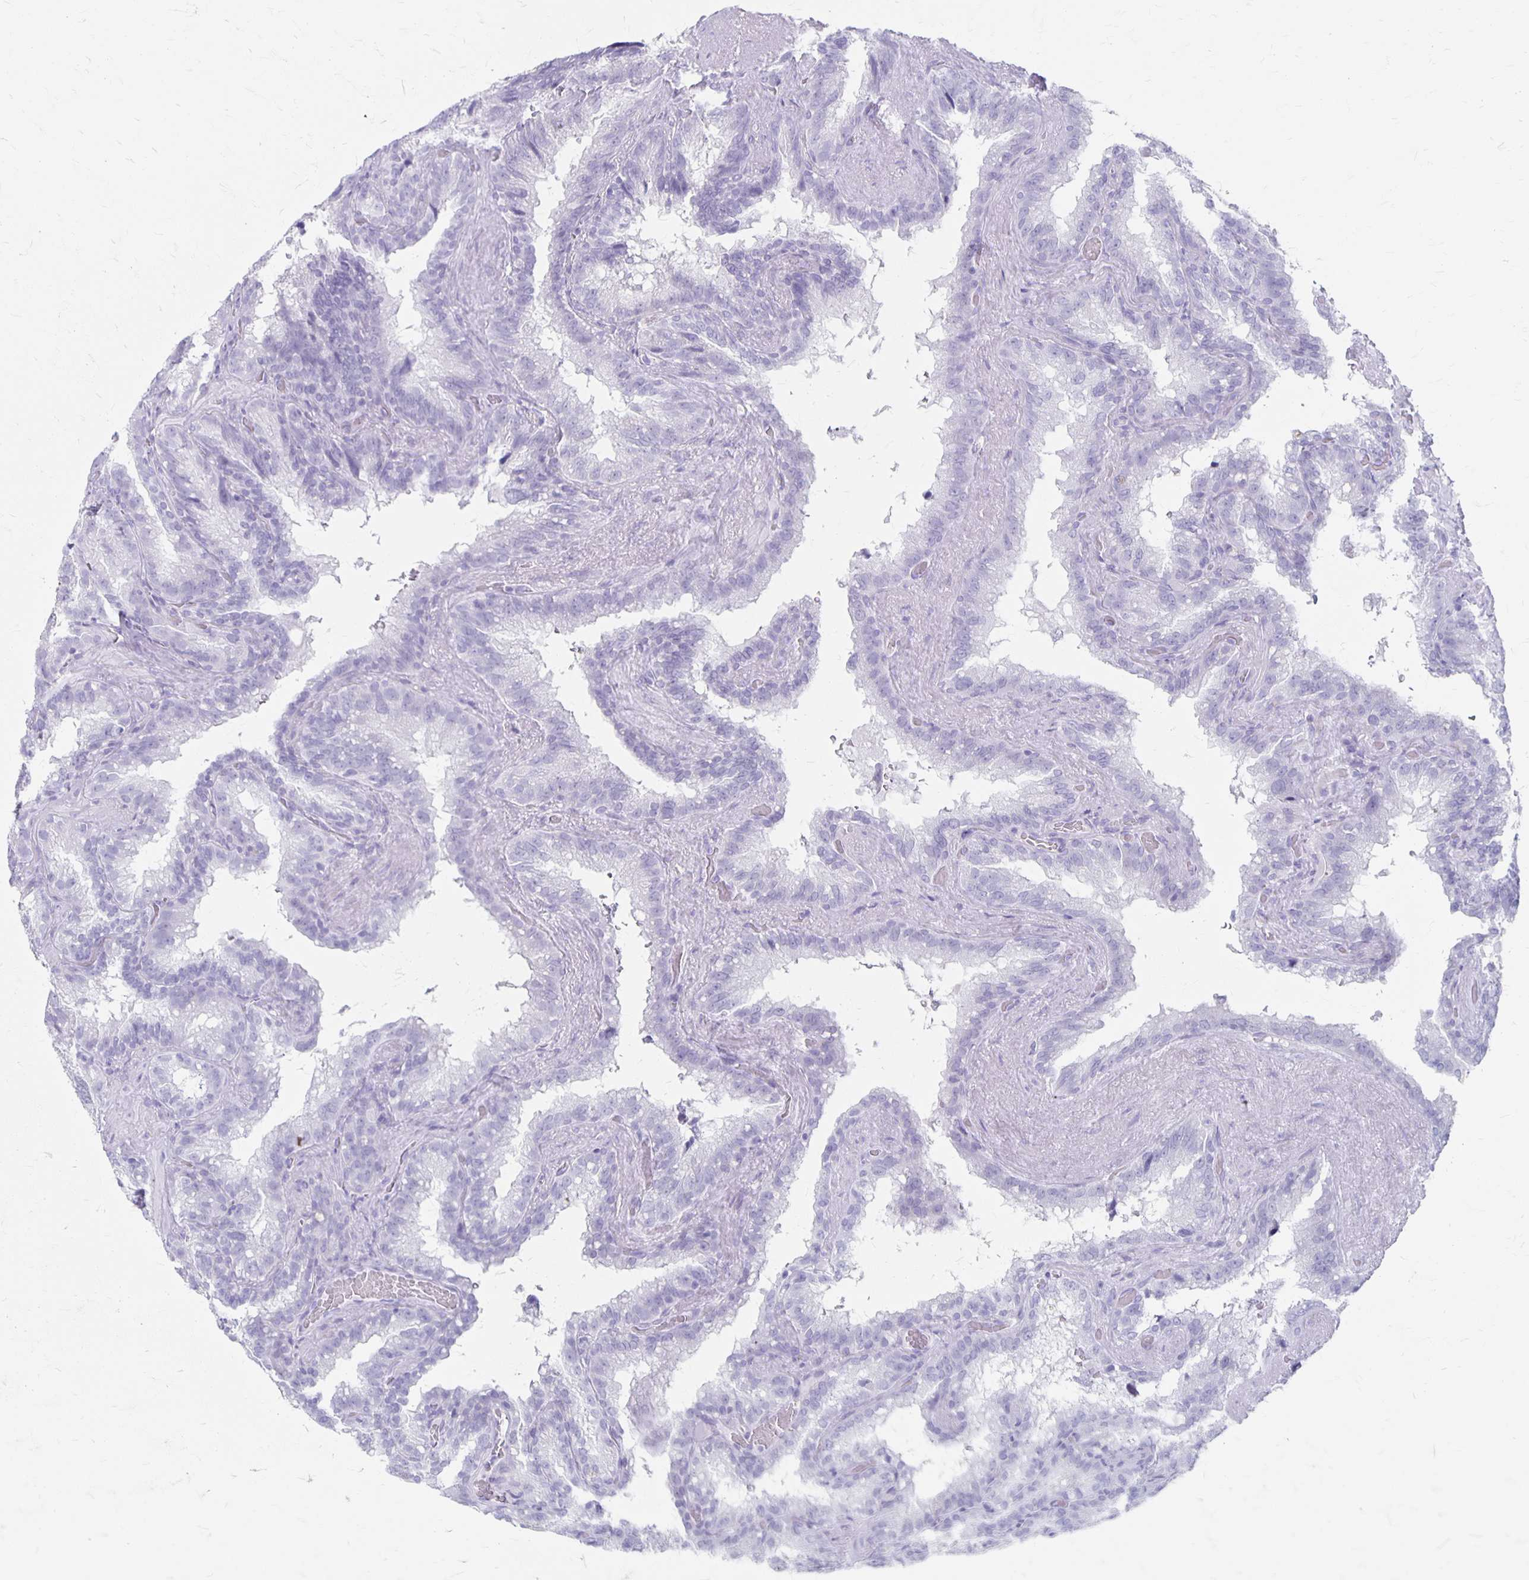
{"staining": {"intensity": "negative", "quantity": "none", "location": "none"}, "tissue": "seminal vesicle", "cell_type": "Glandular cells", "image_type": "normal", "snomed": [{"axis": "morphology", "description": "Normal tissue, NOS"}, {"axis": "topography", "description": "Seminal veicle"}], "caption": "Immunohistochemistry of benign human seminal vesicle exhibits no expression in glandular cells. (DAB (3,3'-diaminobenzidine) IHC visualized using brightfield microscopy, high magnification).", "gene": "MAGEC2", "patient": {"sex": "male", "age": 60}}